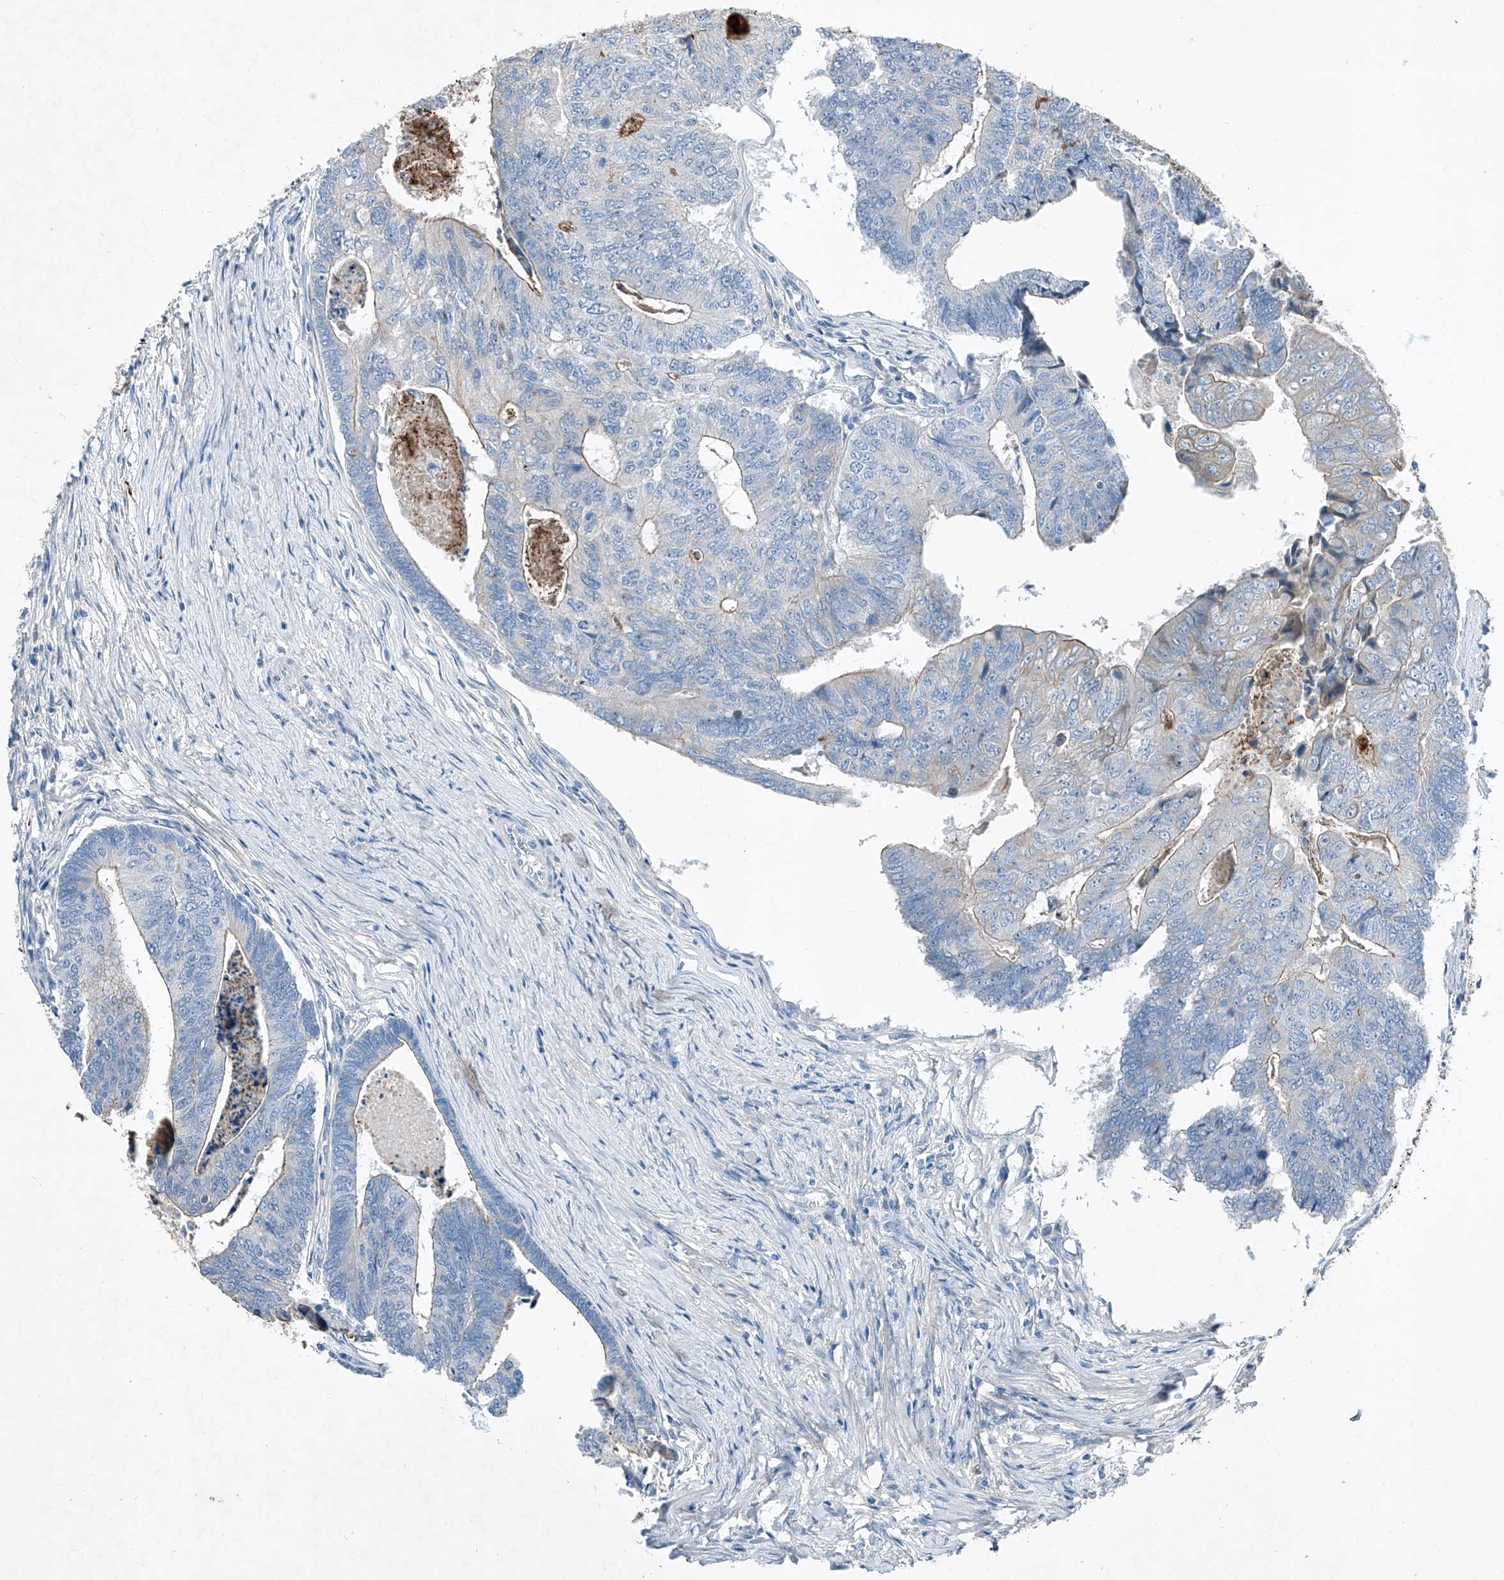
{"staining": {"intensity": "weak", "quantity": "<25%", "location": "cytoplasmic/membranous"}, "tissue": "colorectal cancer", "cell_type": "Tumor cells", "image_type": "cancer", "snomed": [{"axis": "morphology", "description": "Adenocarcinoma, NOS"}, {"axis": "topography", "description": "Colon"}], "caption": "Immunohistochemistry of human colorectal cancer (adenocarcinoma) reveals no expression in tumor cells.", "gene": "MDGA1", "patient": {"sex": "female", "age": 67}}